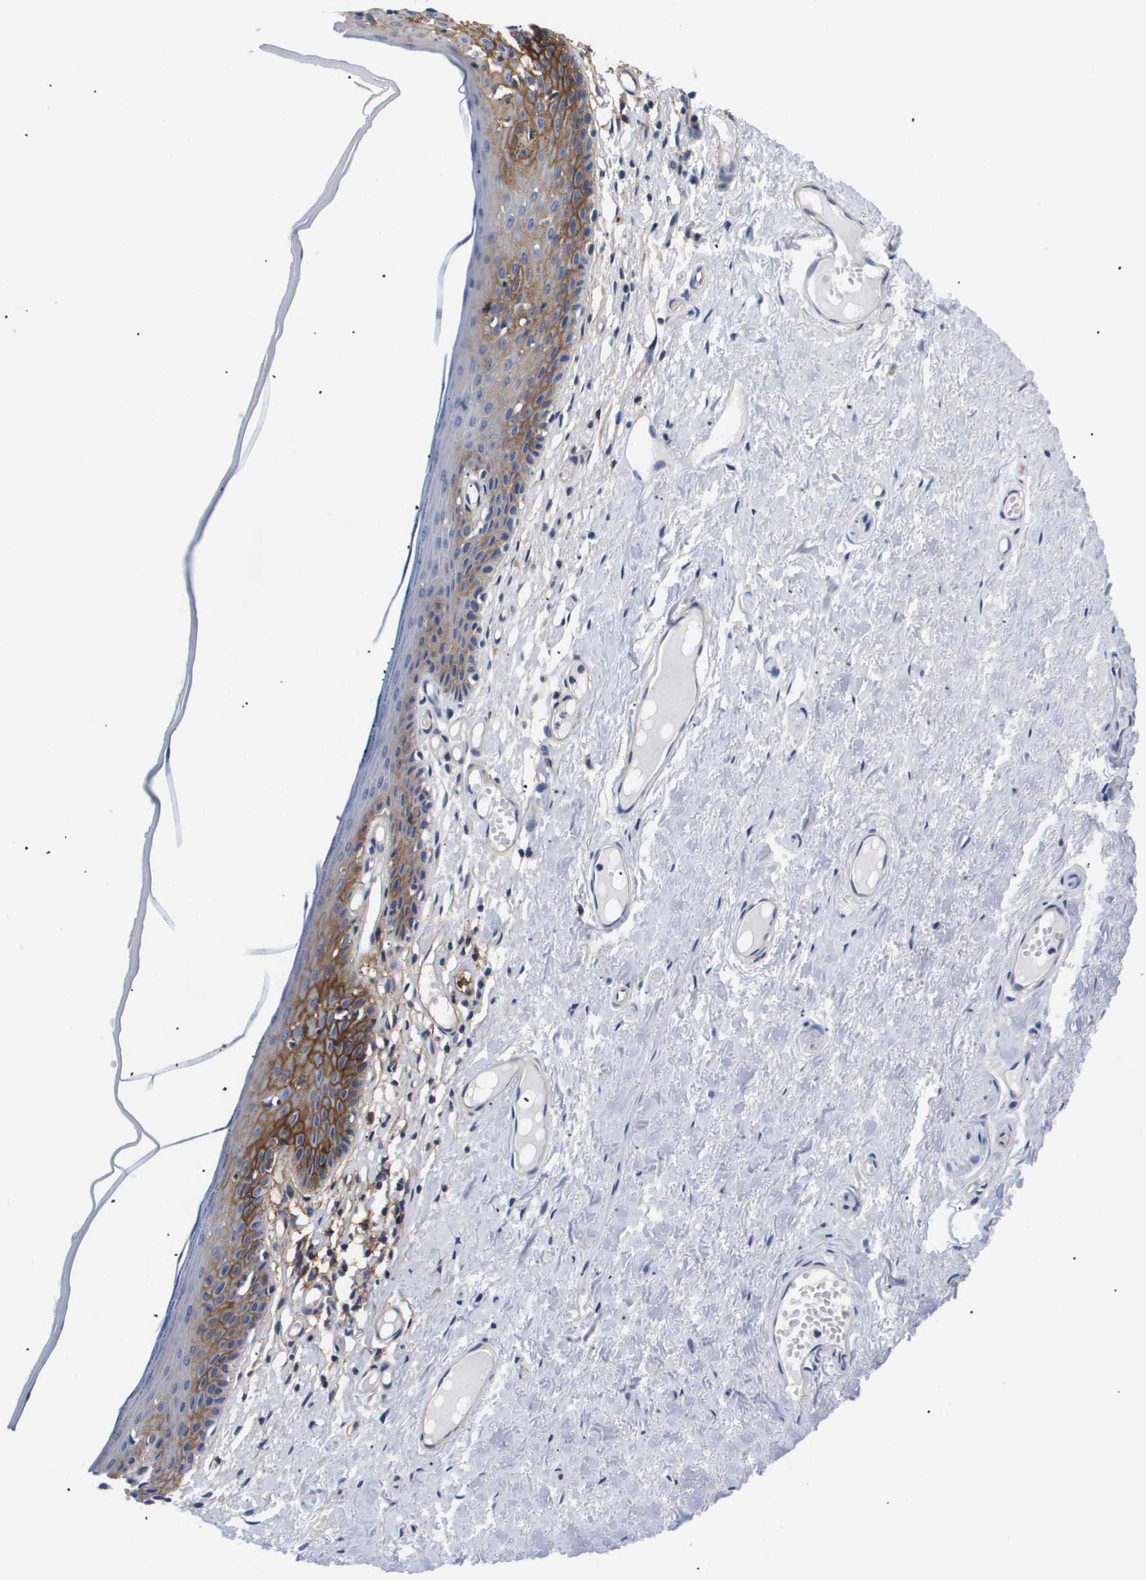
{"staining": {"intensity": "moderate", "quantity": "<25%", "location": "cytoplasmic/membranous"}, "tissue": "skin", "cell_type": "Epidermal cells", "image_type": "normal", "snomed": [{"axis": "morphology", "description": "Normal tissue, NOS"}, {"axis": "topography", "description": "Adipose tissue"}, {"axis": "topography", "description": "Vascular tissue"}, {"axis": "topography", "description": "Anal"}, {"axis": "topography", "description": "Peripheral nerve tissue"}], "caption": "Protein analysis of normal skin displays moderate cytoplasmic/membranous positivity in approximately <25% of epidermal cells.", "gene": "SHD", "patient": {"sex": "female", "age": 54}}